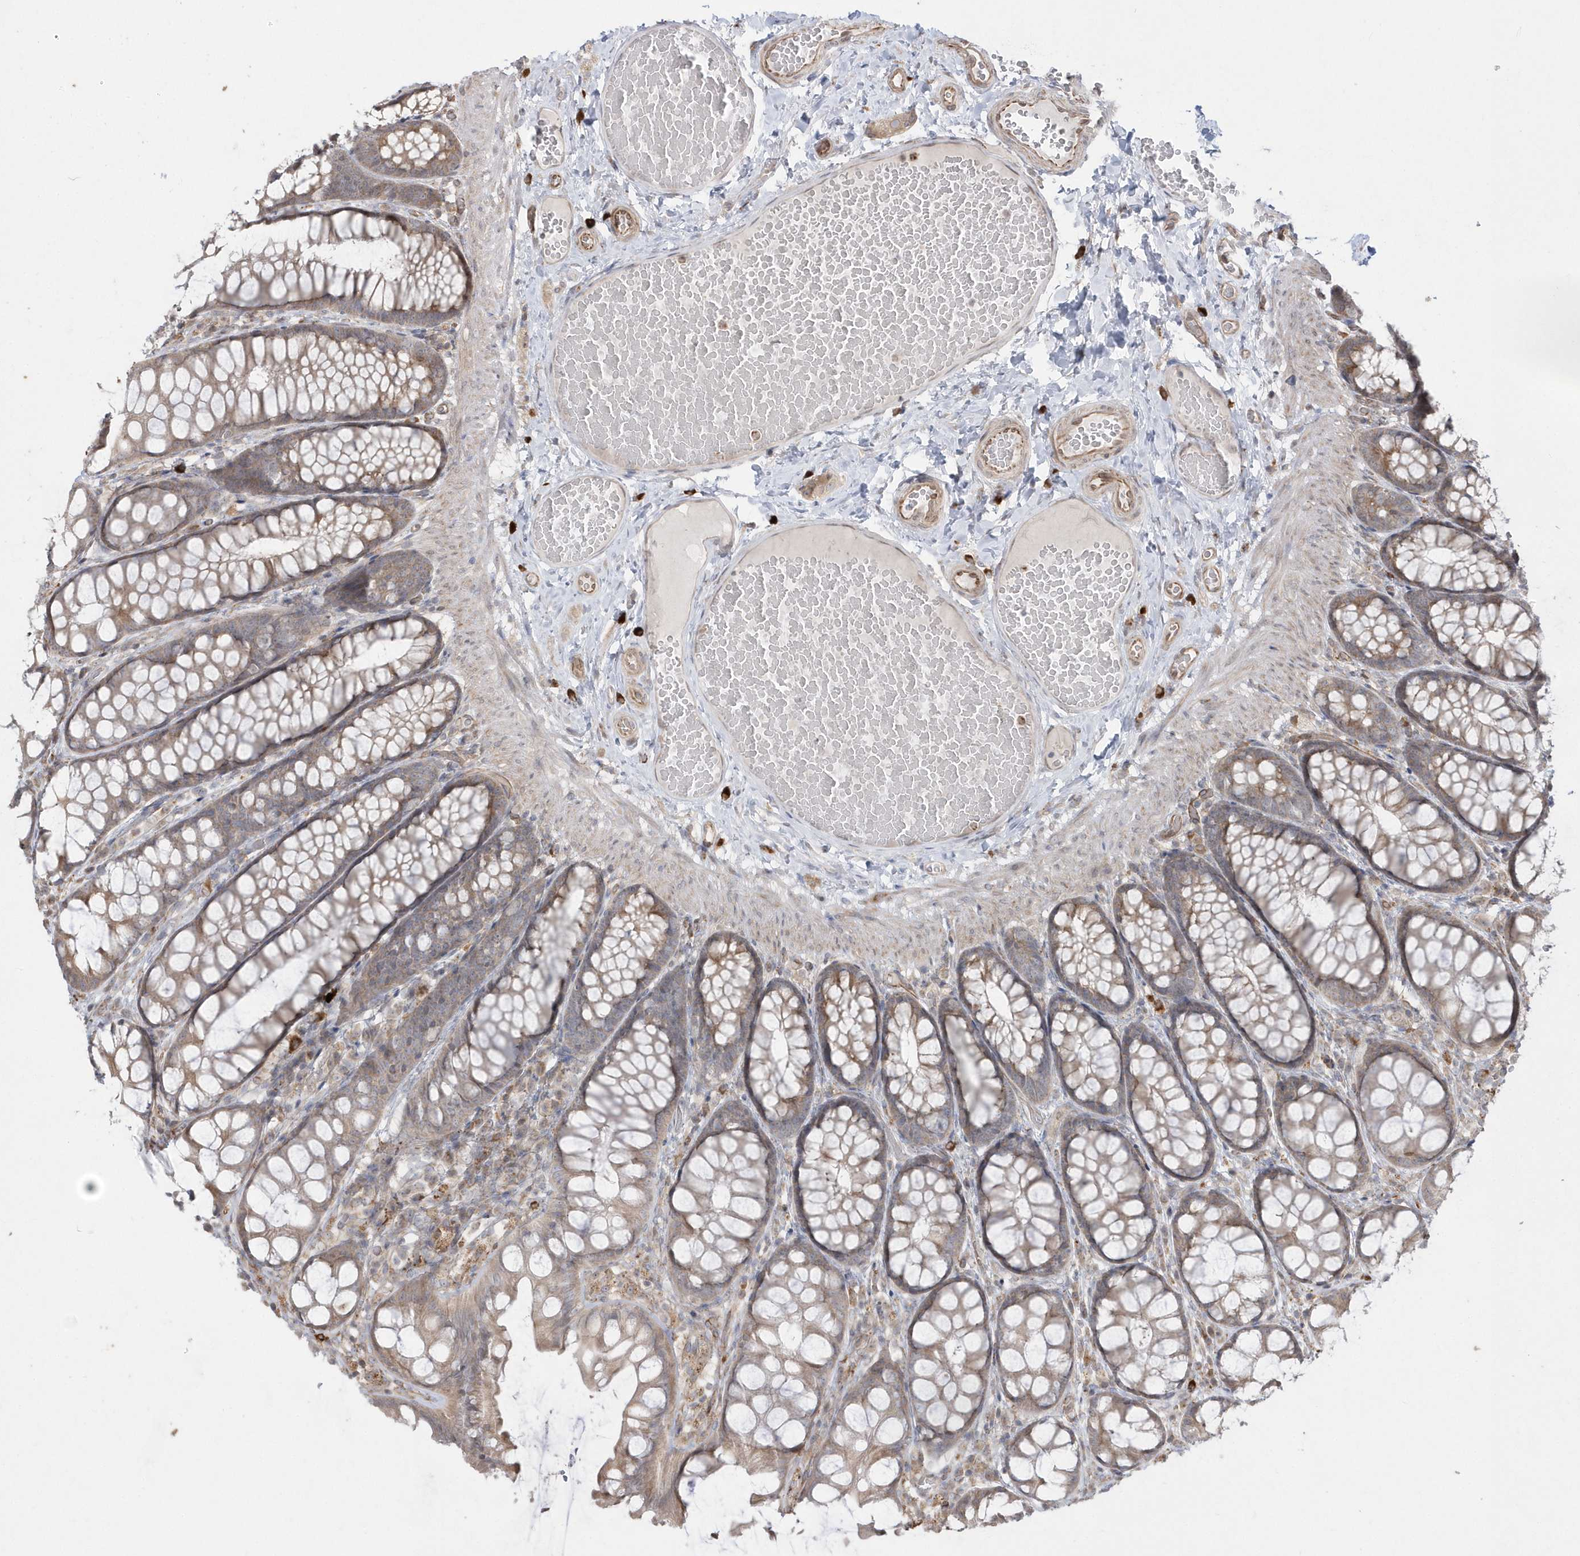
{"staining": {"intensity": "moderate", "quantity": "25%-75%", "location": "cytoplasmic/membranous"}, "tissue": "colon", "cell_type": "Endothelial cells", "image_type": "normal", "snomed": [{"axis": "morphology", "description": "Normal tissue, NOS"}, {"axis": "topography", "description": "Colon"}], "caption": "Colon was stained to show a protein in brown. There is medium levels of moderate cytoplasmic/membranous staining in approximately 25%-75% of endothelial cells. Nuclei are stained in blue.", "gene": "DHX57", "patient": {"sex": "male", "age": 47}}